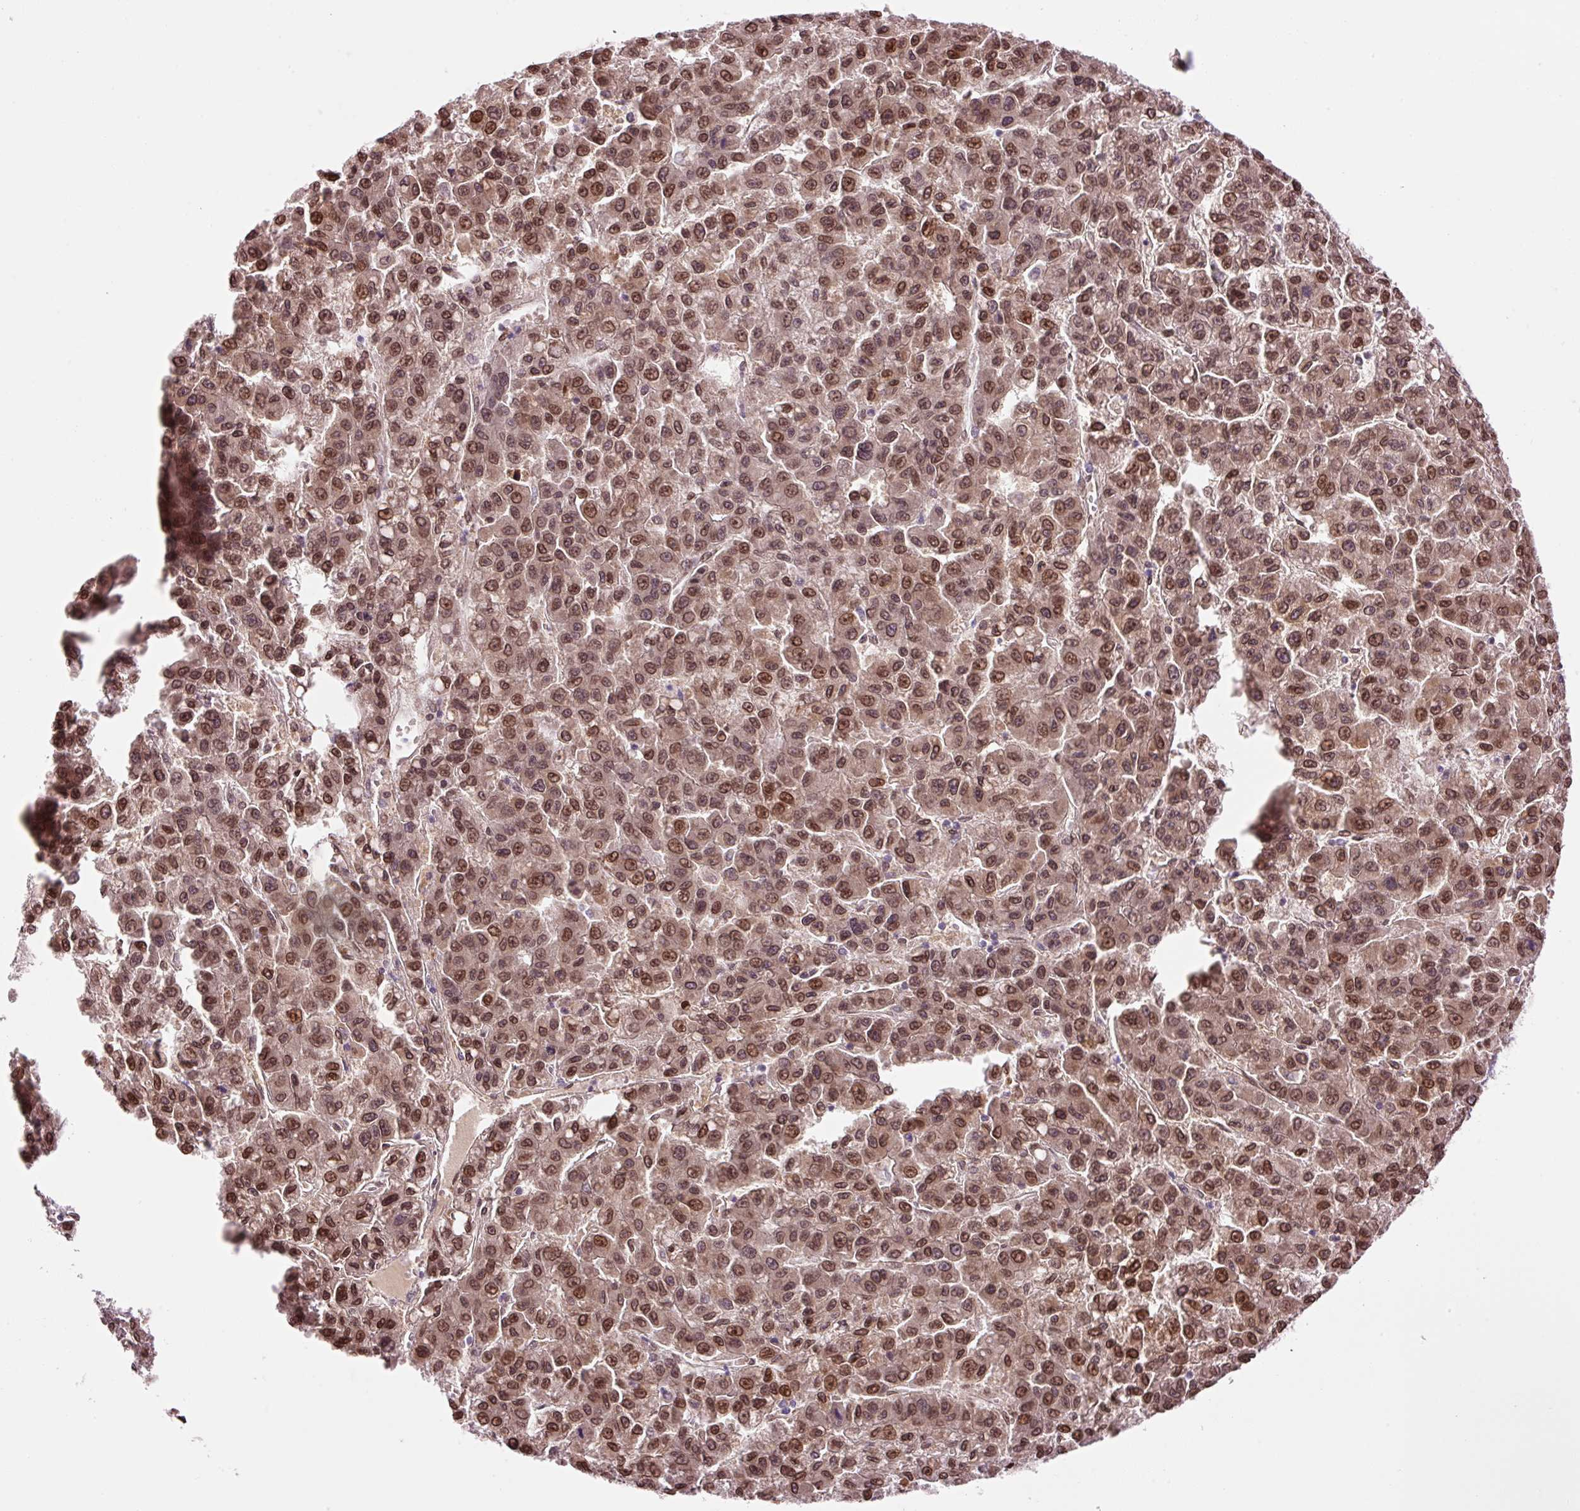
{"staining": {"intensity": "moderate", "quantity": ">75%", "location": "cytoplasmic/membranous,nuclear"}, "tissue": "liver cancer", "cell_type": "Tumor cells", "image_type": "cancer", "snomed": [{"axis": "morphology", "description": "Carcinoma, Hepatocellular, NOS"}, {"axis": "topography", "description": "Liver"}], "caption": "Hepatocellular carcinoma (liver) stained with a brown dye reveals moderate cytoplasmic/membranous and nuclear positive positivity in about >75% of tumor cells.", "gene": "ZNF224", "patient": {"sex": "male", "age": 70}}